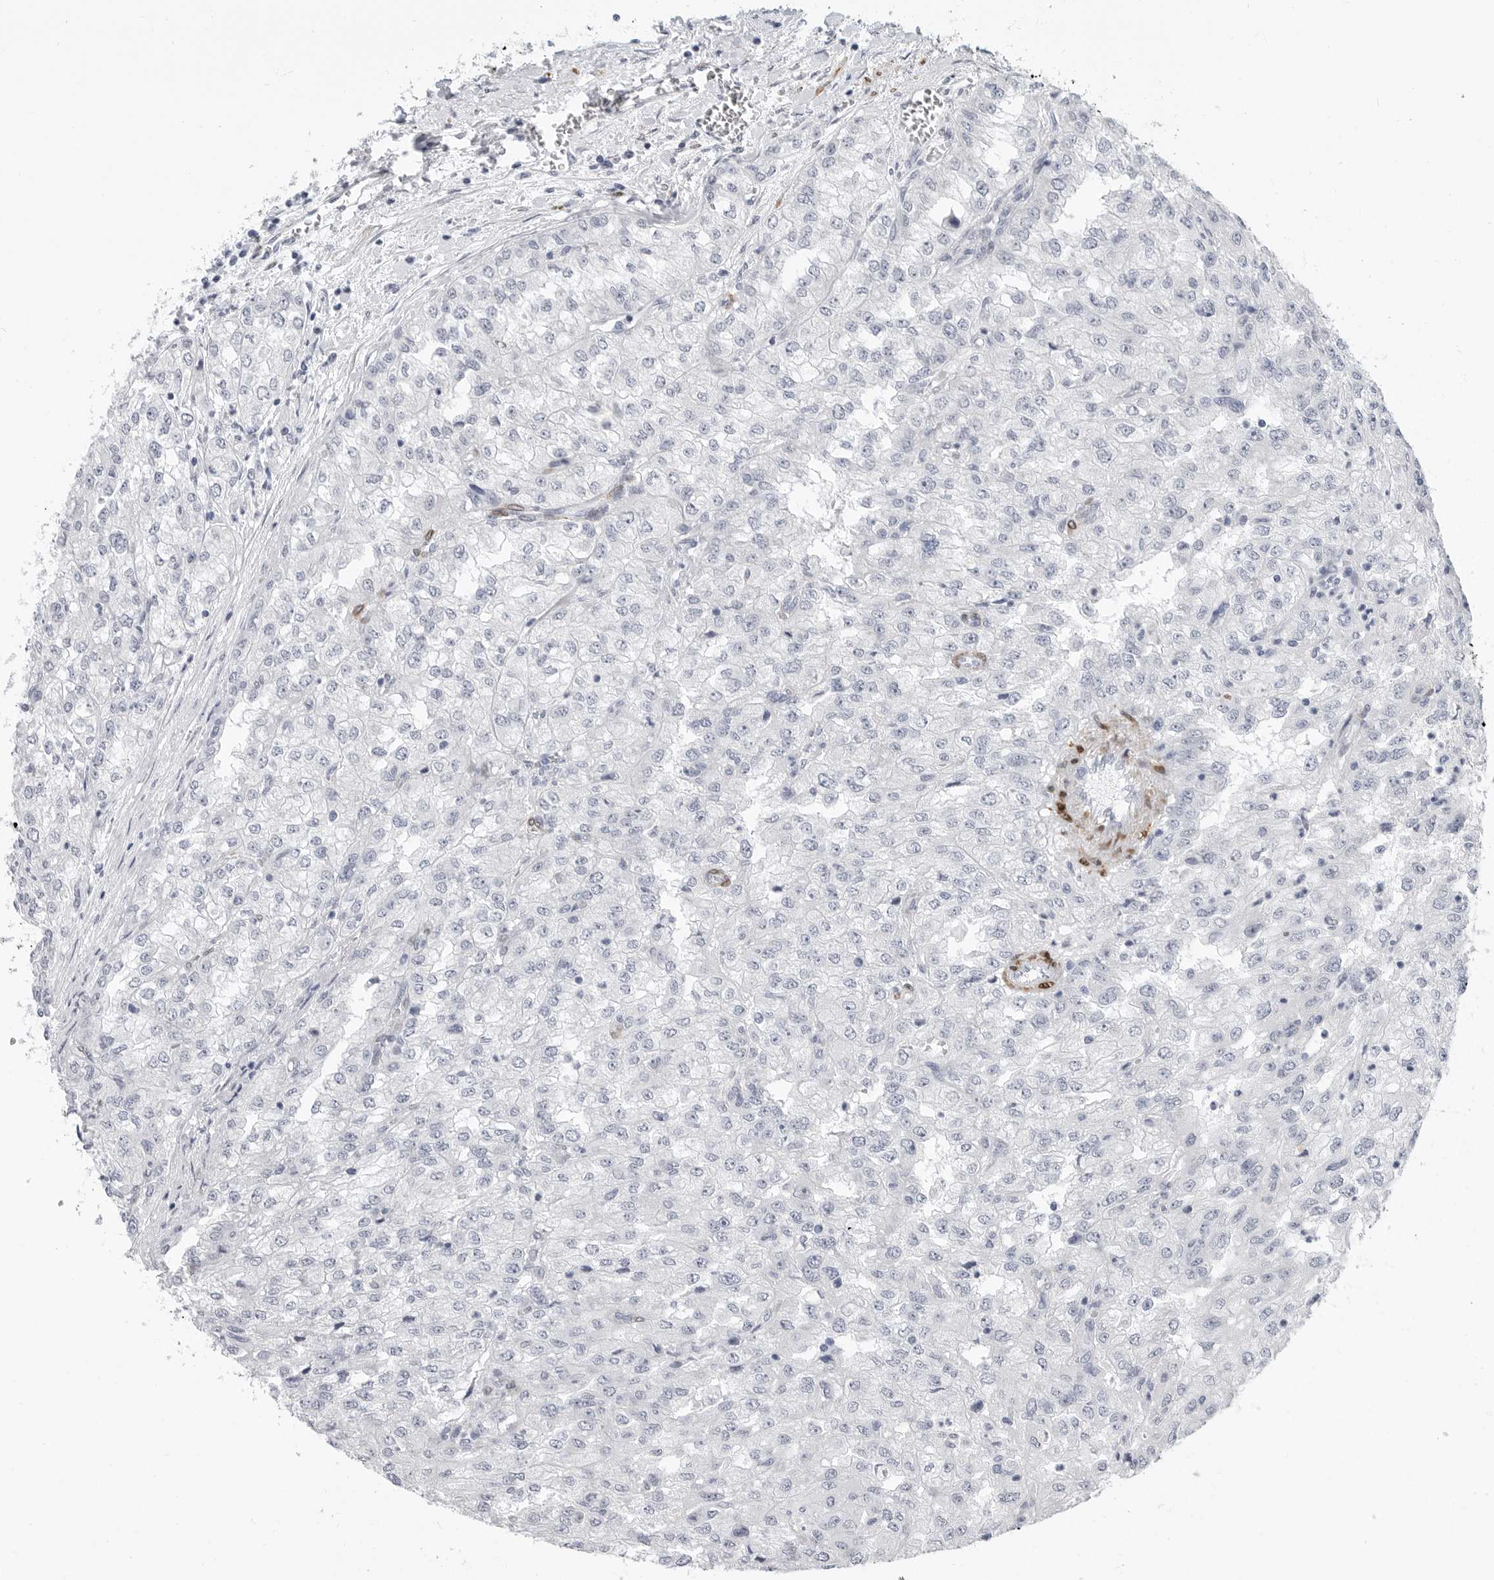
{"staining": {"intensity": "negative", "quantity": "none", "location": "none"}, "tissue": "renal cancer", "cell_type": "Tumor cells", "image_type": "cancer", "snomed": [{"axis": "morphology", "description": "Adenocarcinoma, NOS"}, {"axis": "topography", "description": "Kidney"}], "caption": "High power microscopy histopathology image of an immunohistochemistry (IHC) photomicrograph of adenocarcinoma (renal), revealing no significant positivity in tumor cells. The staining was performed using DAB to visualize the protein expression in brown, while the nuclei were stained in blue with hematoxylin (Magnification: 20x).", "gene": "PLN", "patient": {"sex": "female", "age": 54}}